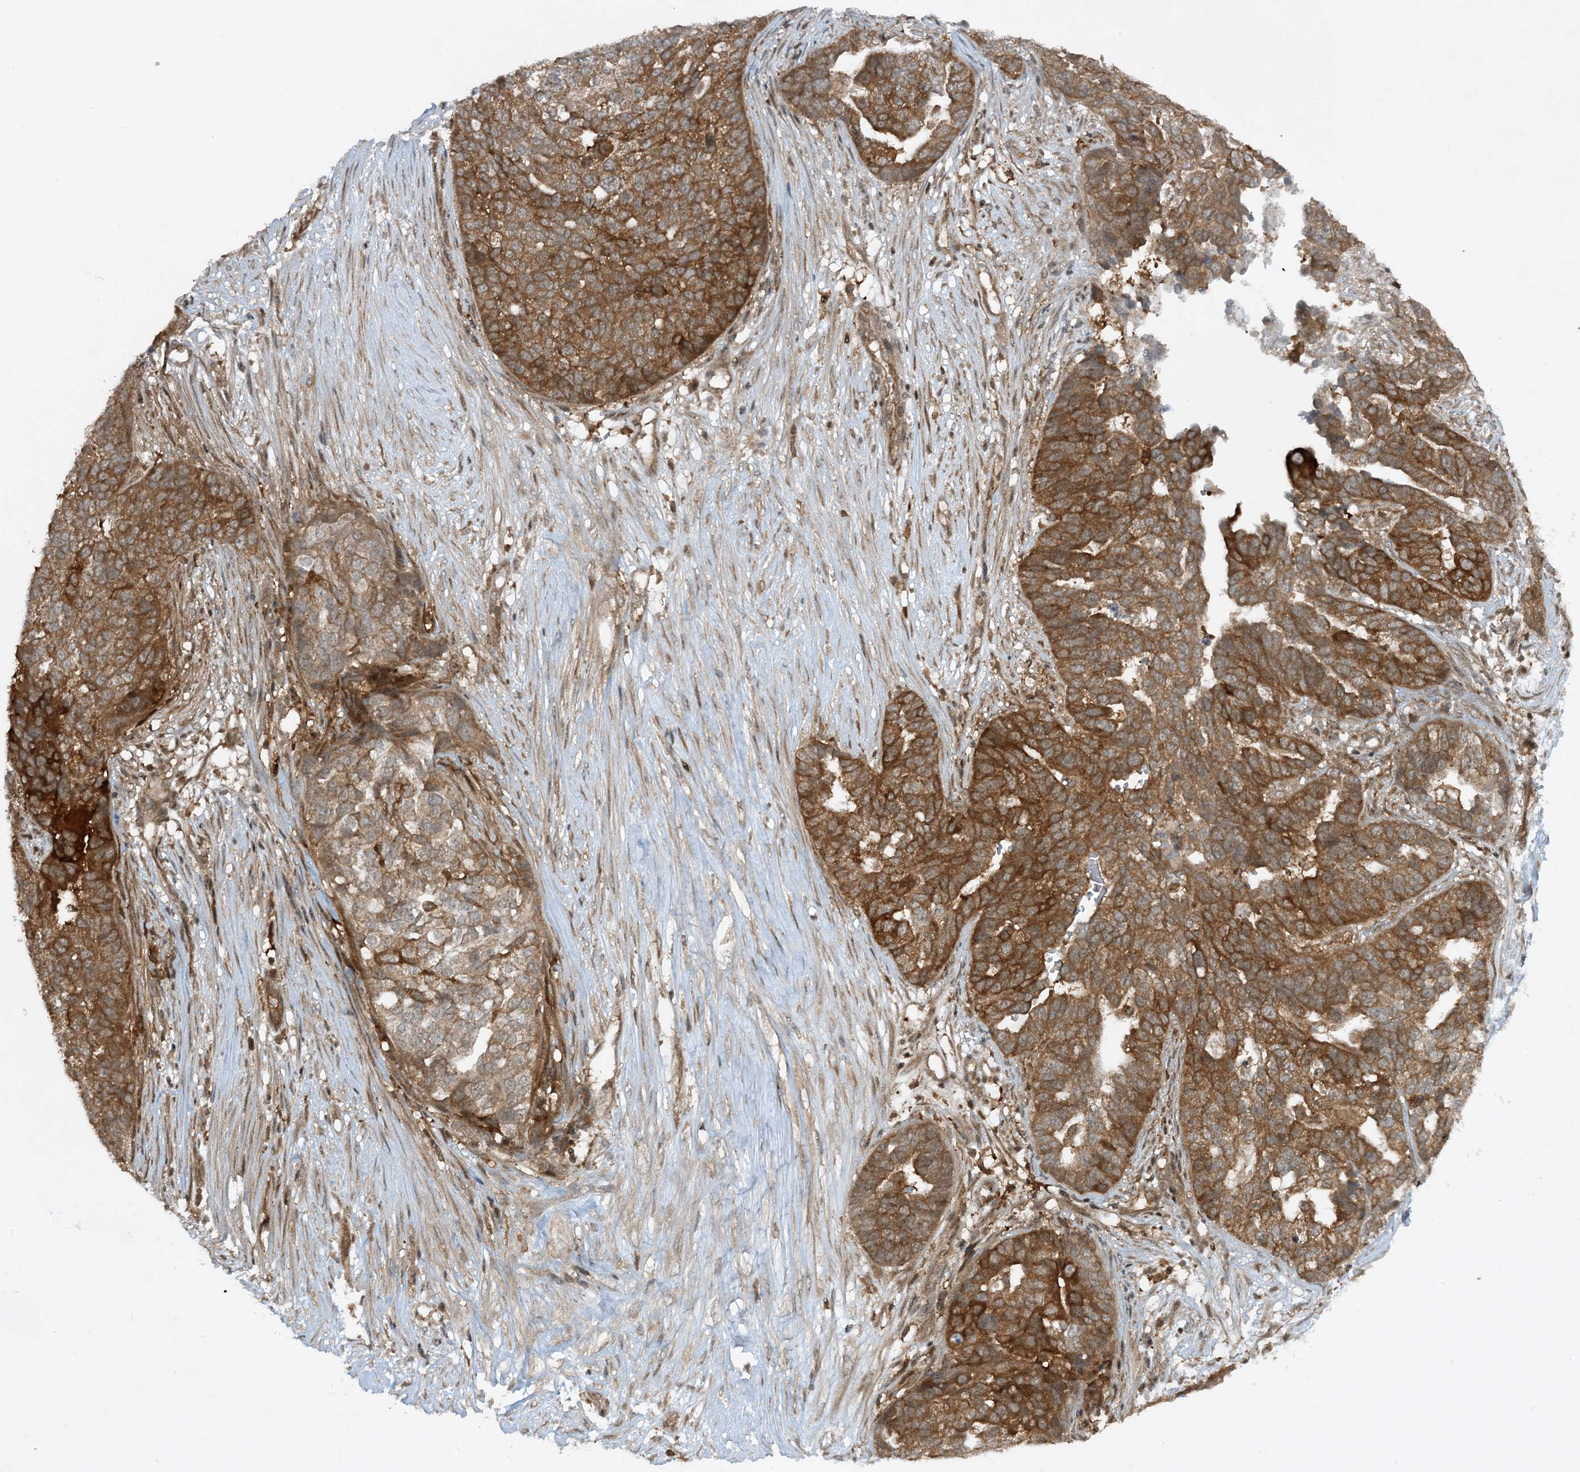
{"staining": {"intensity": "strong", "quantity": ">75%", "location": "cytoplasmic/membranous"}, "tissue": "ovarian cancer", "cell_type": "Tumor cells", "image_type": "cancer", "snomed": [{"axis": "morphology", "description": "Cystadenocarcinoma, serous, NOS"}, {"axis": "topography", "description": "Ovary"}], "caption": "Protein analysis of ovarian cancer tissue exhibits strong cytoplasmic/membranous staining in about >75% of tumor cells.", "gene": "CERT1", "patient": {"sex": "female", "age": 59}}